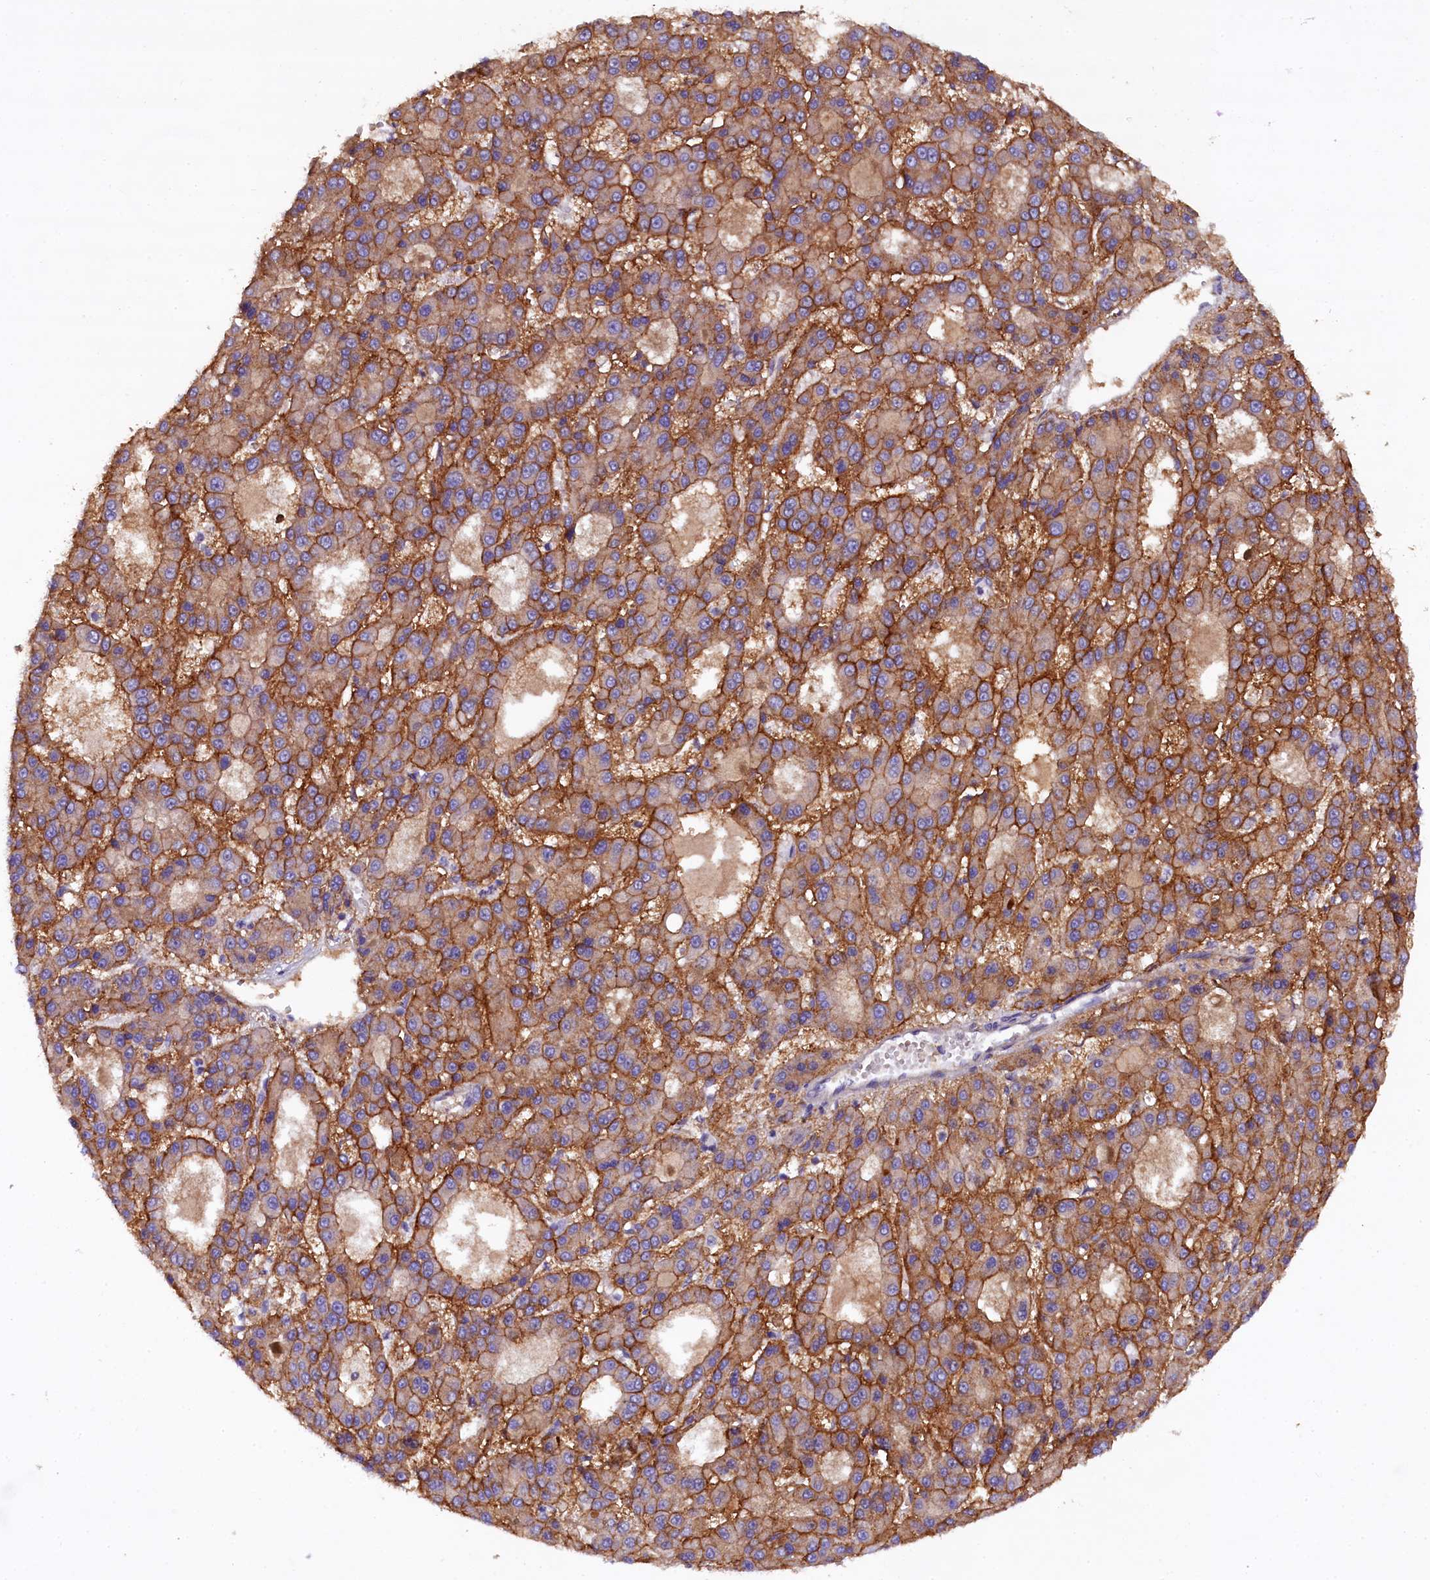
{"staining": {"intensity": "moderate", "quantity": ">75%", "location": "cytoplasmic/membranous"}, "tissue": "liver cancer", "cell_type": "Tumor cells", "image_type": "cancer", "snomed": [{"axis": "morphology", "description": "Carcinoma, Hepatocellular, NOS"}, {"axis": "topography", "description": "Liver"}], "caption": "IHC histopathology image of neoplastic tissue: liver cancer stained using immunohistochemistry (IHC) displays medium levels of moderate protein expression localized specifically in the cytoplasmic/membranous of tumor cells, appearing as a cytoplasmic/membranous brown color.", "gene": "PLXNB1", "patient": {"sex": "male", "age": 70}}